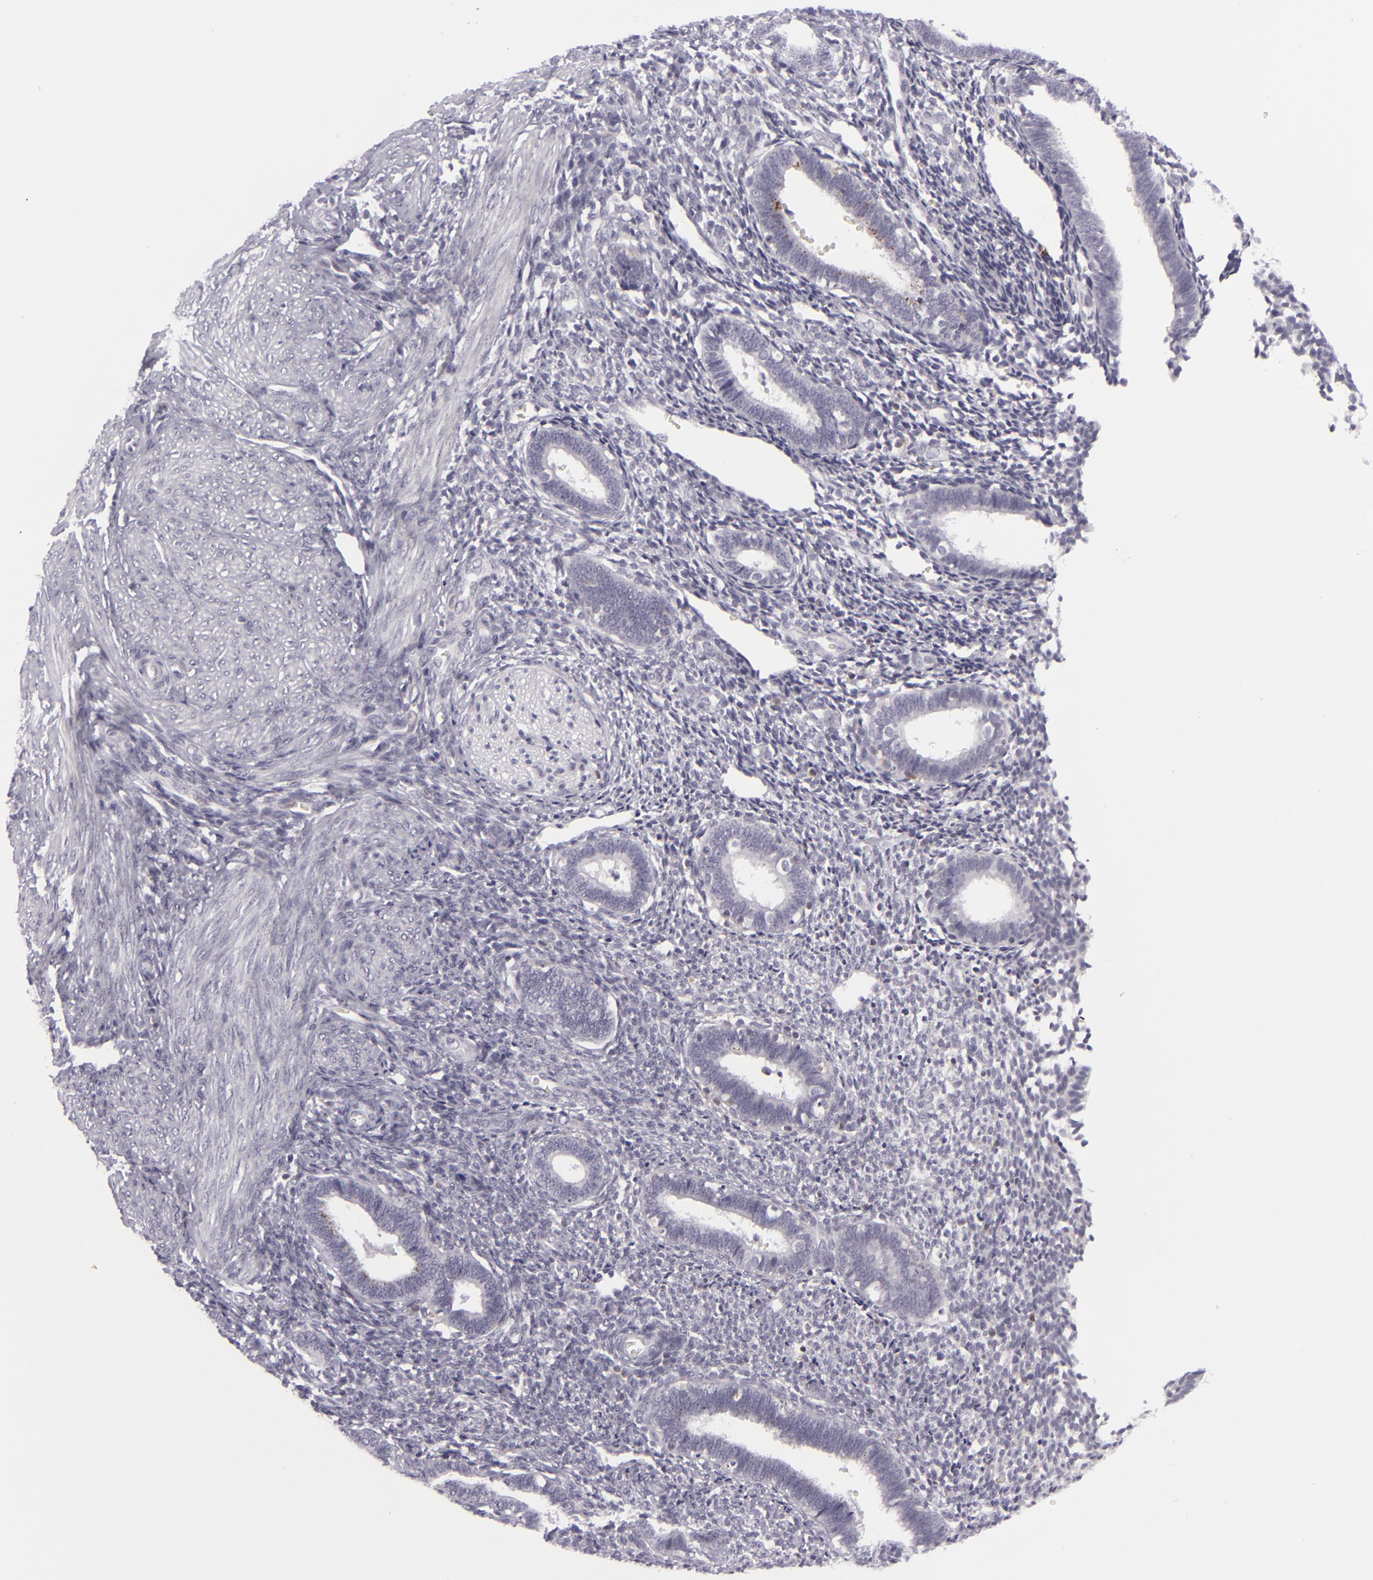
{"staining": {"intensity": "negative", "quantity": "none", "location": "none"}, "tissue": "endometrium", "cell_type": "Cells in endometrial stroma", "image_type": "normal", "snomed": [{"axis": "morphology", "description": "Normal tissue, NOS"}, {"axis": "topography", "description": "Endometrium"}], "caption": "DAB immunohistochemical staining of benign endometrium displays no significant positivity in cells in endometrial stroma. The staining is performed using DAB brown chromogen with nuclei counter-stained in using hematoxylin.", "gene": "KCNAB2", "patient": {"sex": "female", "age": 27}}